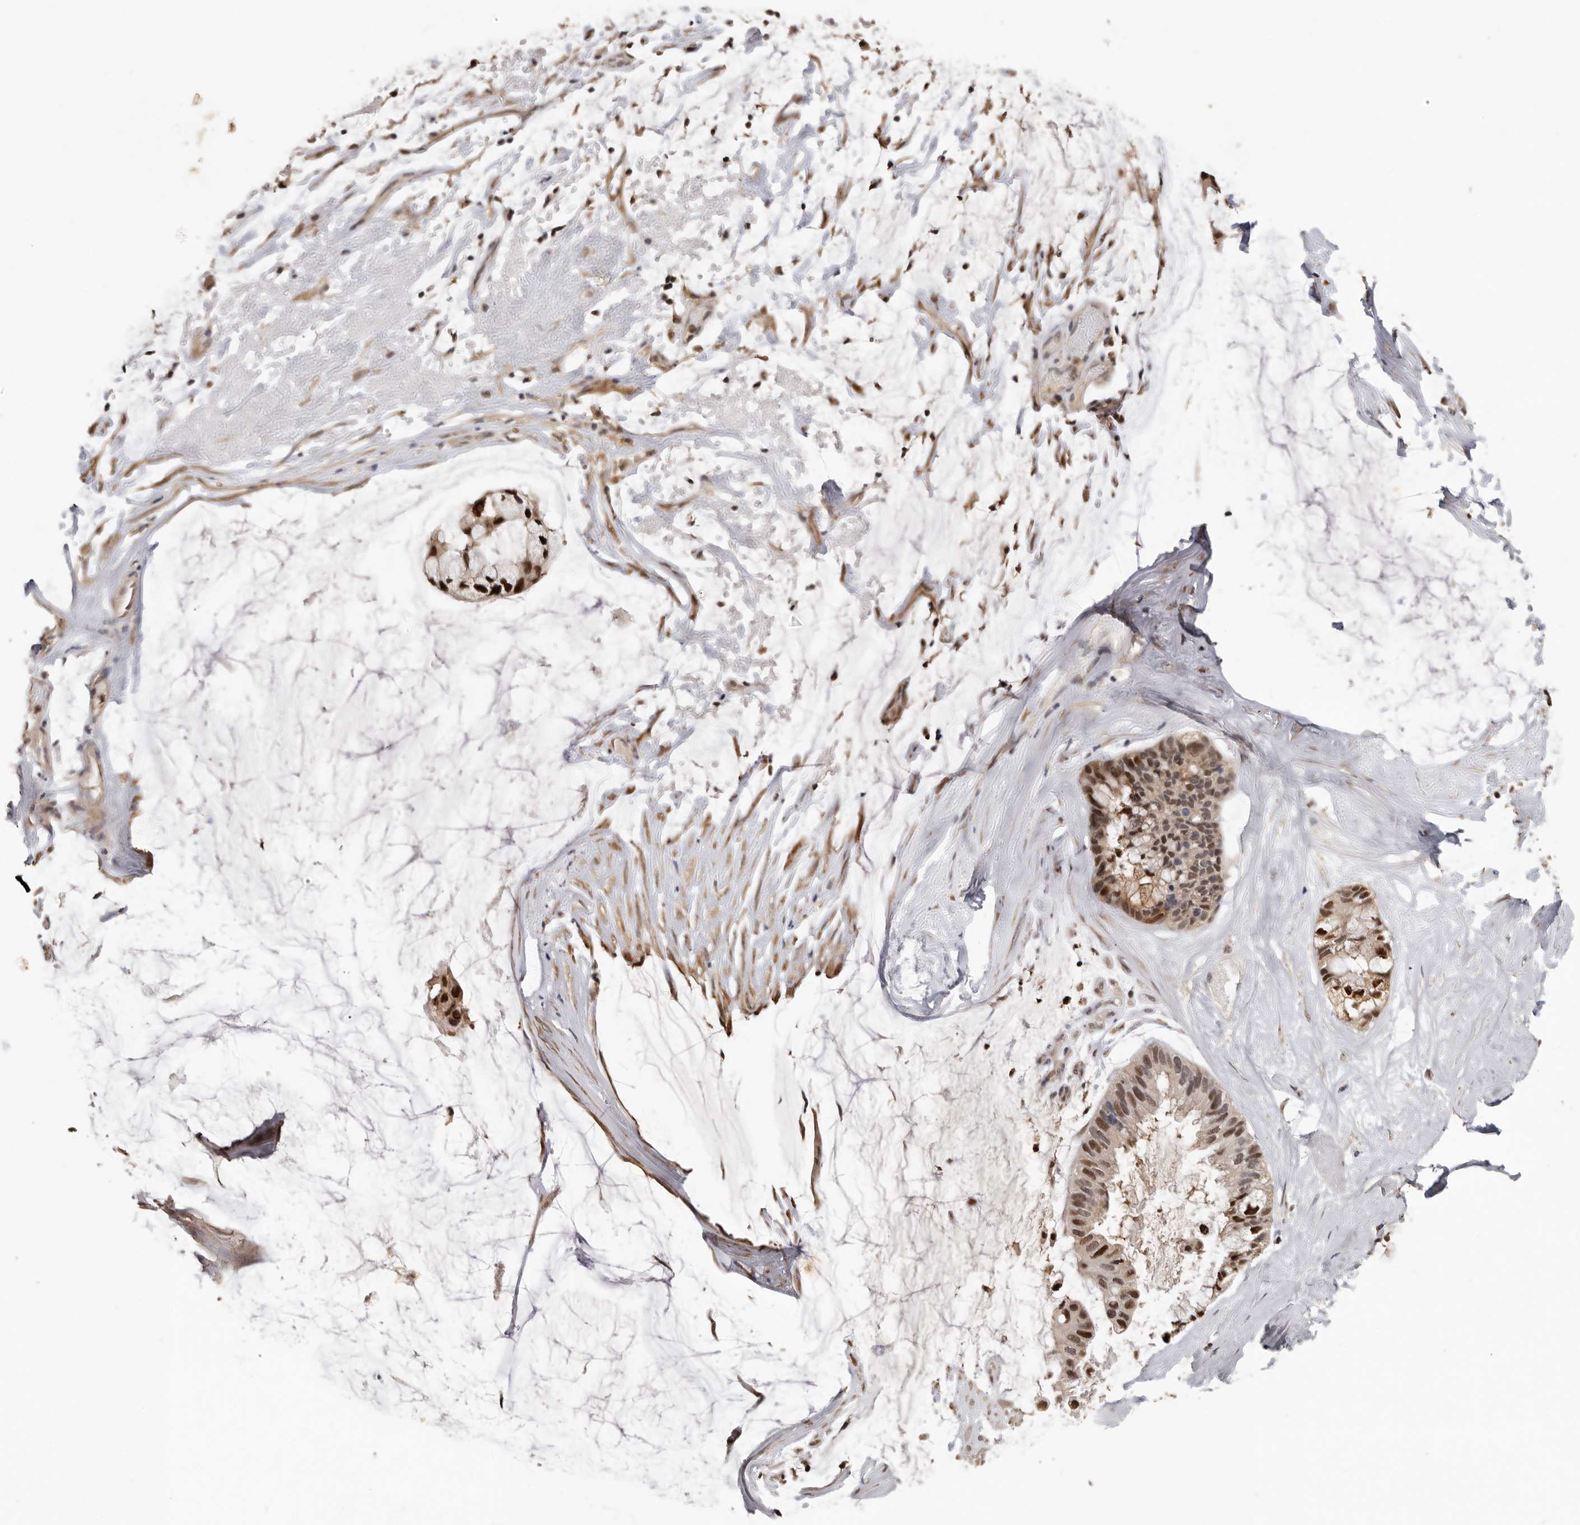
{"staining": {"intensity": "moderate", "quantity": ">75%", "location": "cytoplasmic/membranous,nuclear"}, "tissue": "ovarian cancer", "cell_type": "Tumor cells", "image_type": "cancer", "snomed": [{"axis": "morphology", "description": "Cystadenocarcinoma, mucinous, NOS"}, {"axis": "topography", "description": "Ovary"}], "caption": "This is an image of immunohistochemistry (IHC) staining of ovarian cancer (mucinous cystadenocarcinoma), which shows moderate staining in the cytoplasmic/membranous and nuclear of tumor cells.", "gene": "KIF2B", "patient": {"sex": "female", "age": 39}}